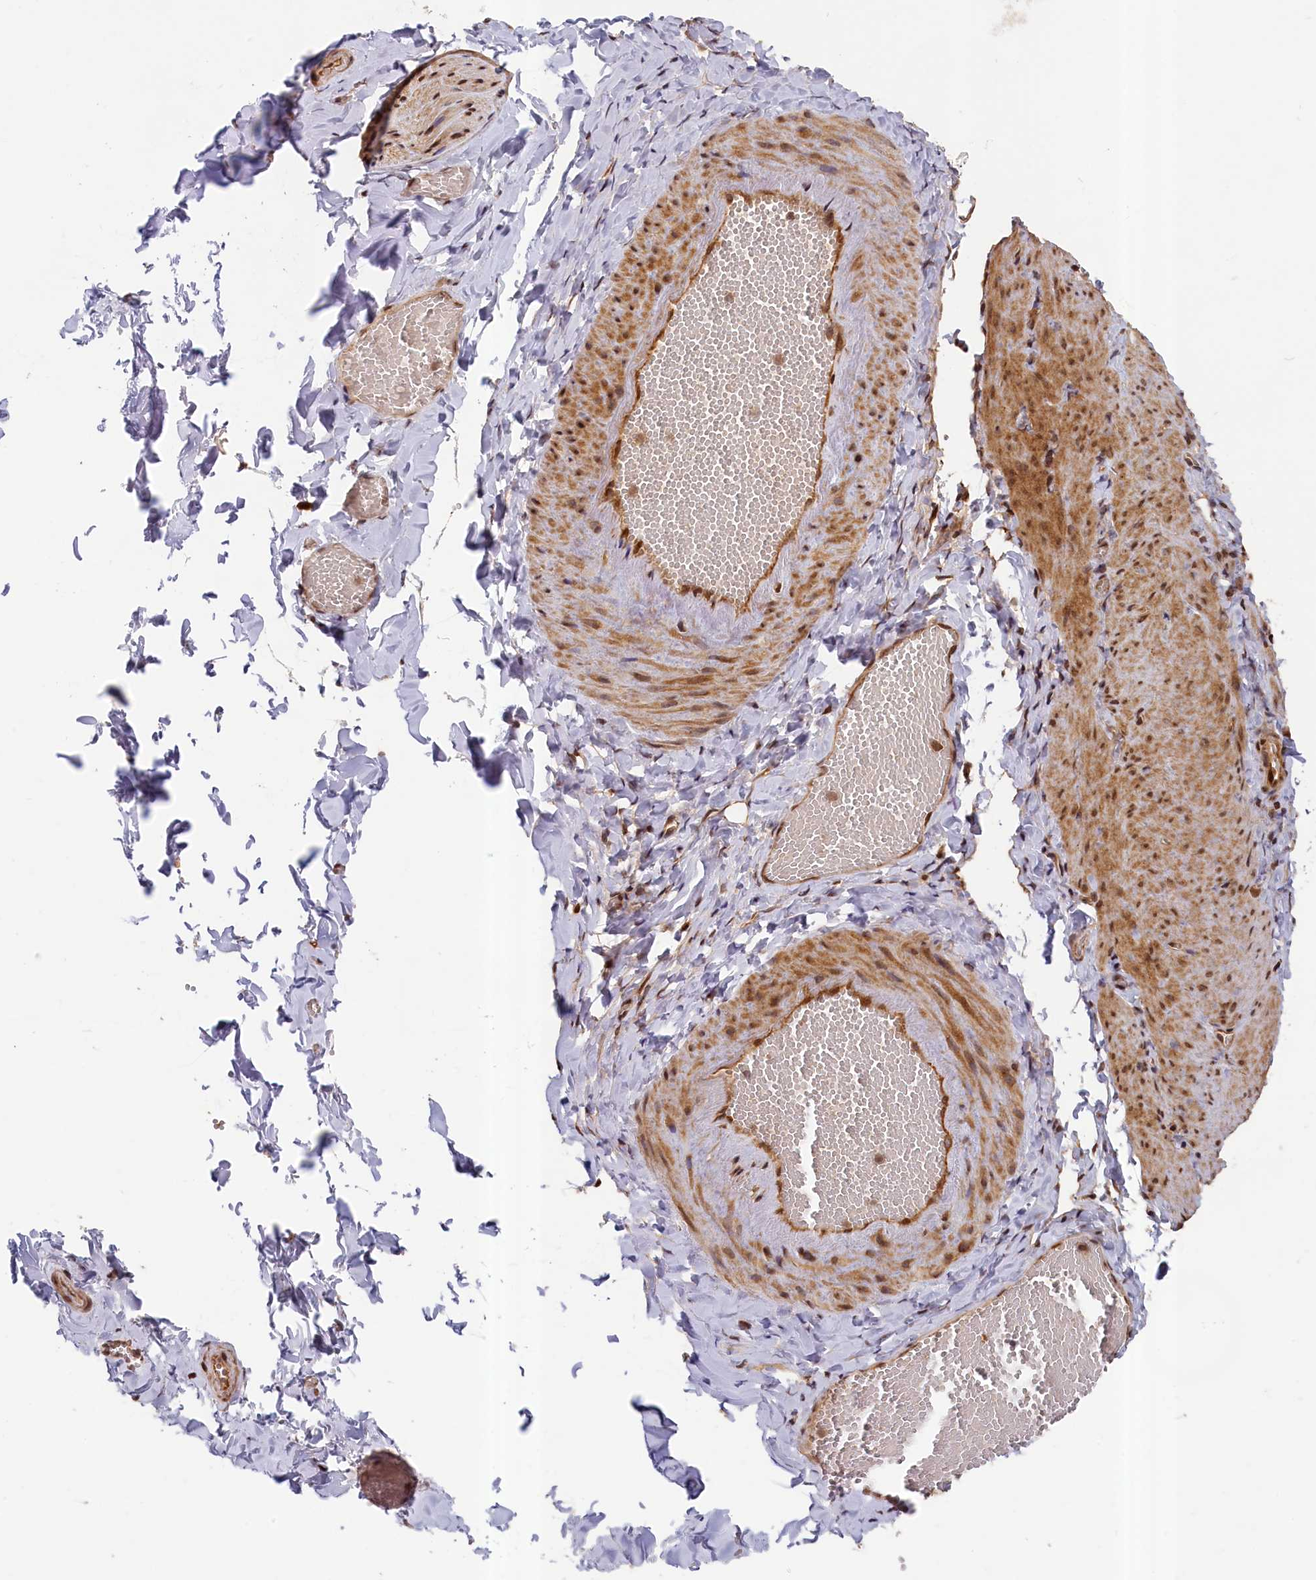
{"staining": {"intensity": "negative", "quantity": "none", "location": "none"}, "tissue": "adipose tissue", "cell_type": "Adipocytes", "image_type": "normal", "snomed": [{"axis": "morphology", "description": "Normal tissue, NOS"}, {"axis": "topography", "description": "Gallbladder"}, {"axis": "topography", "description": "Peripheral nerve tissue"}], "caption": "Adipocytes are negative for protein expression in normal human adipose tissue. (DAB immunohistochemistry (IHC), high magnification).", "gene": "CEP44", "patient": {"sex": "male", "age": 38}}